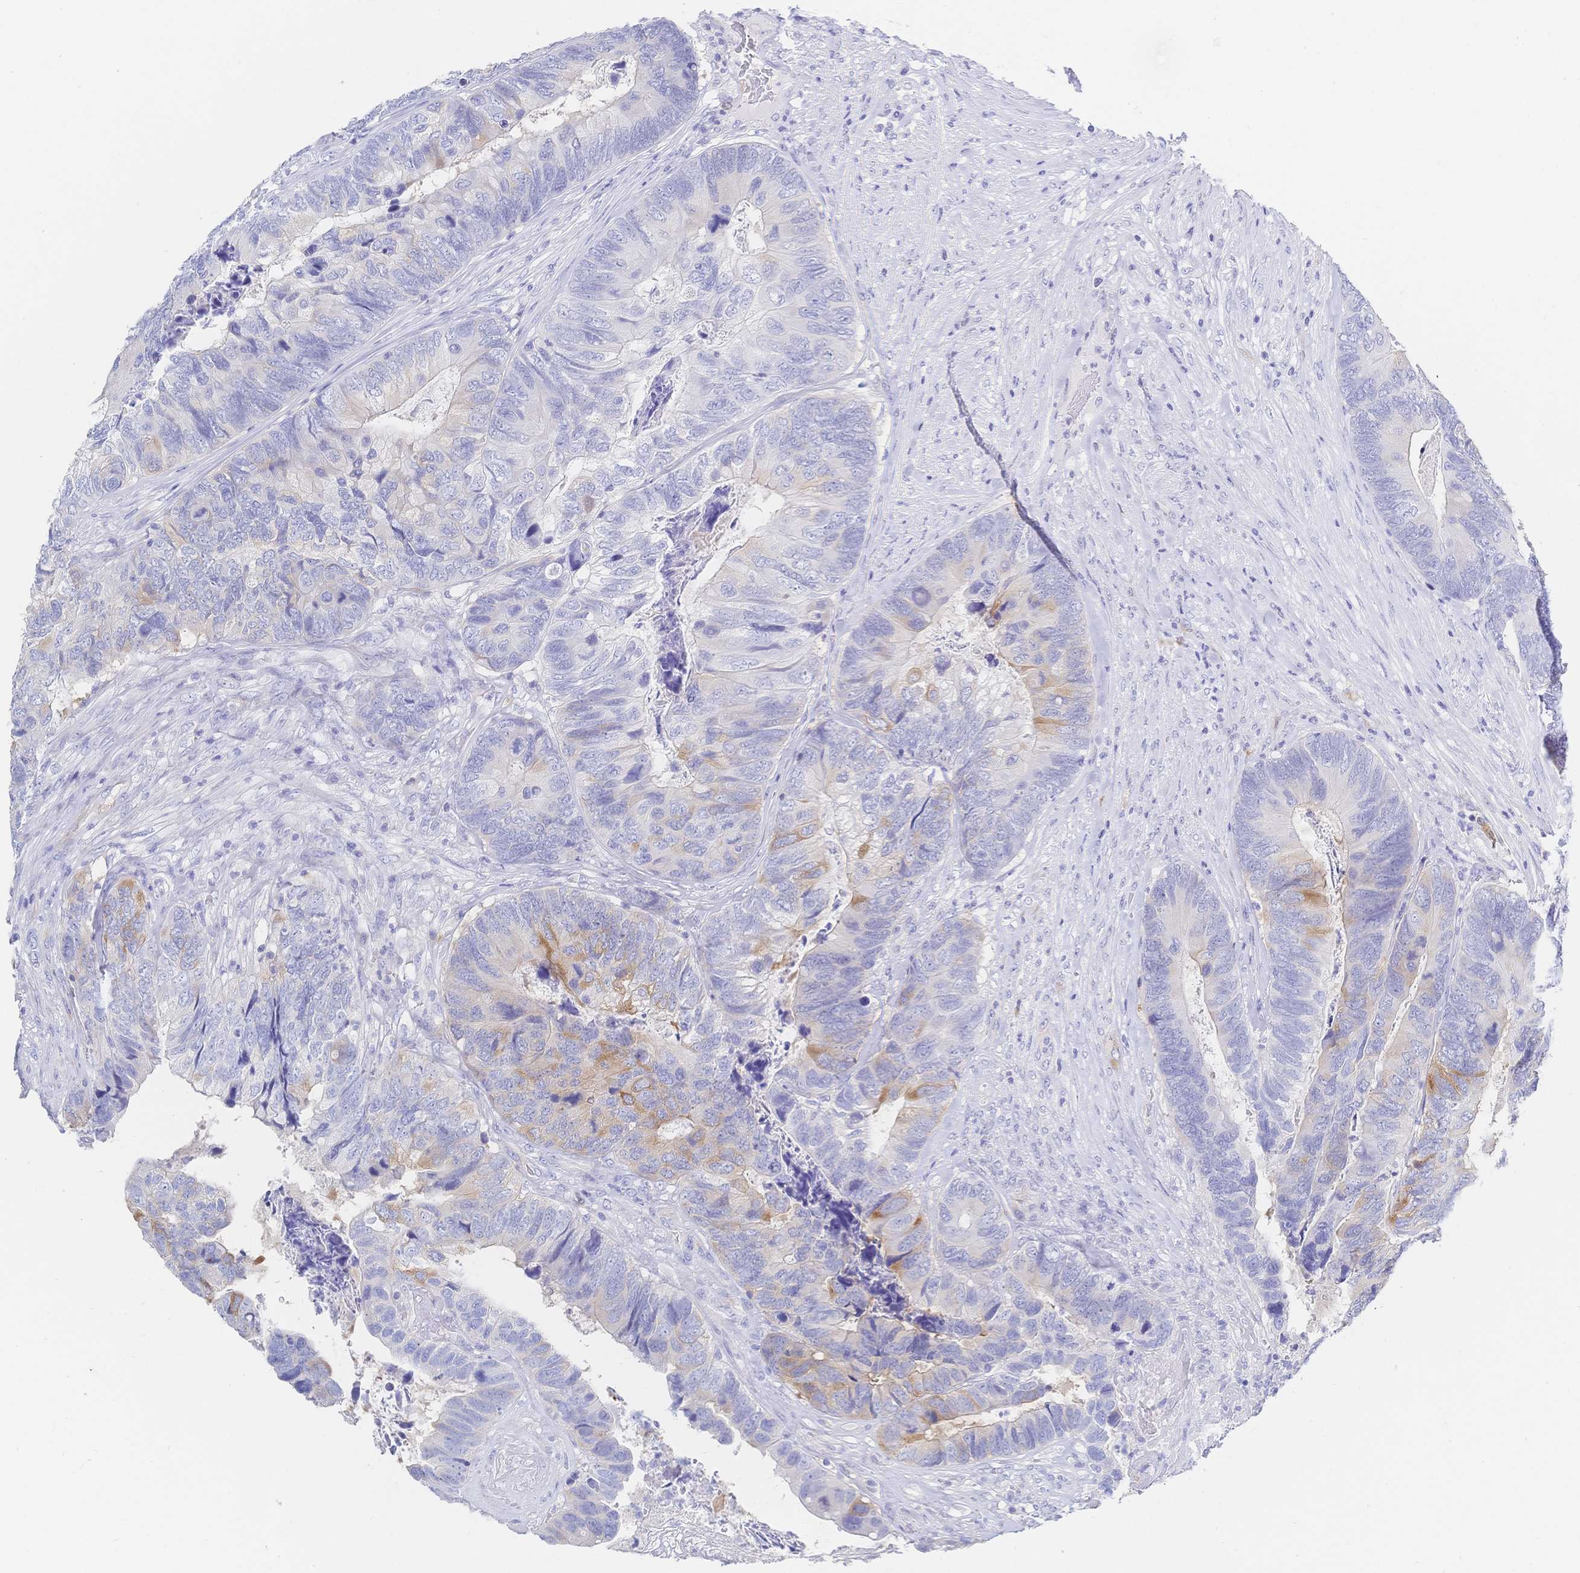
{"staining": {"intensity": "moderate", "quantity": "<25%", "location": "cytoplasmic/membranous"}, "tissue": "colorectal cancer", "cell_type": "Tumor cells", "image_type": "cancer", "snomed": [{"axis": "morphology", "description": "Adenocarcinoma, NOS"}, {"axis": "topography", "description": "Colon"}], "caption": "A histopathology image of human colorectal cancer (adenocarcinoma) stained for a protein reveals moderate cytoplasmic/membranous brown staining in tumor cells. Immunohistochemistry stains the protein of interest in brown and the nuclei are stained blue.", "gene": "RRM1", "patient": {"sex": "female", "age": 67}}